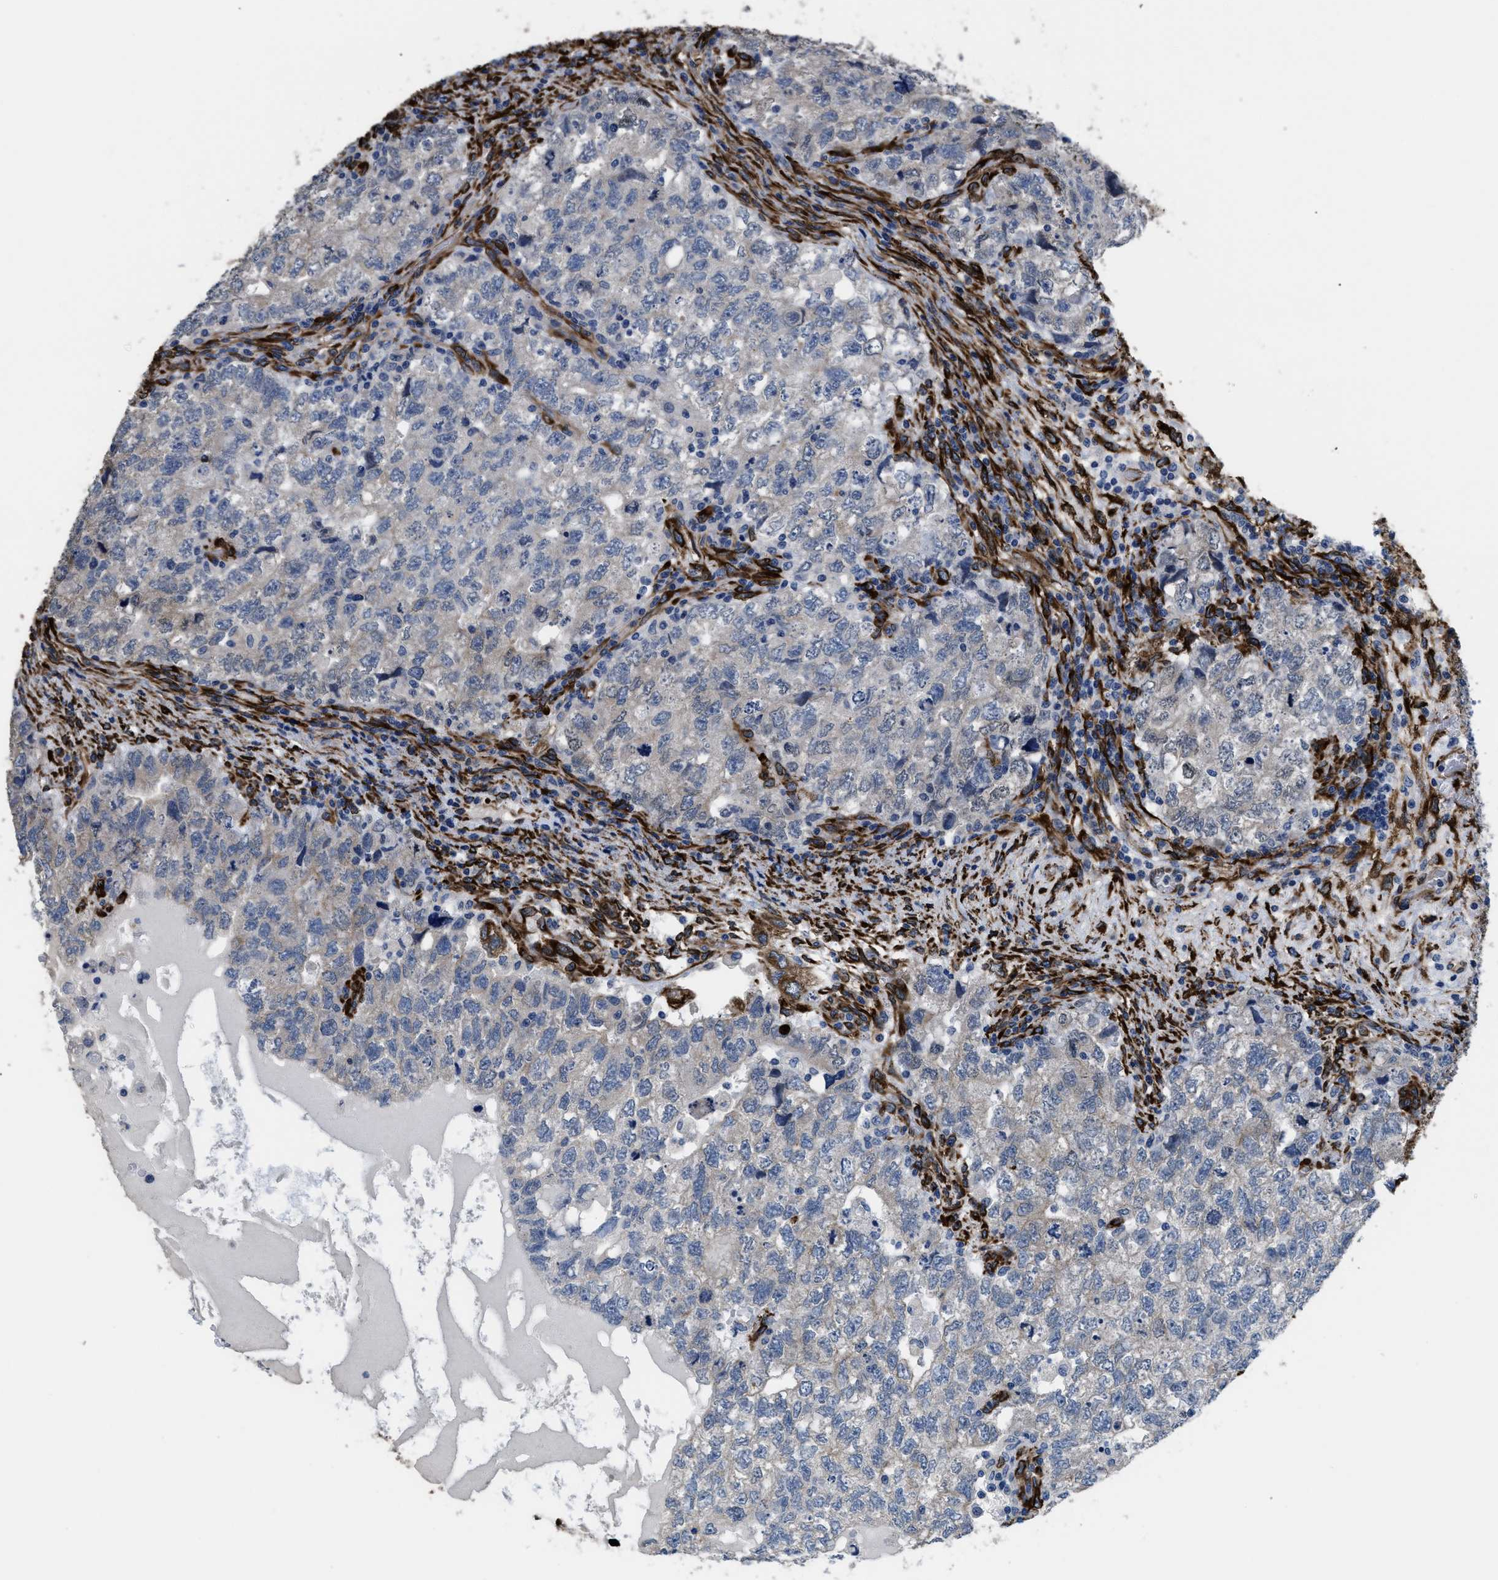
{"staining": {"intensity": "negative", "quantity": "none", "location": "none"}, "tissue": "testis cancer", "cell_type": "Tumor cells", "image_type": "cancer", "snomed": [{"axis": "morphology", "description": "Carcinoma, Embryonal, NOS"}, {"axis": "topography", "description": "Testis"}], "caption": "This is a image of IHC staining of testis cancer (embryonal carcinoma), which shows no positivity in tumor cells.", "gene": "SQLE", "patient": {"sex": "male", "age": 36}}